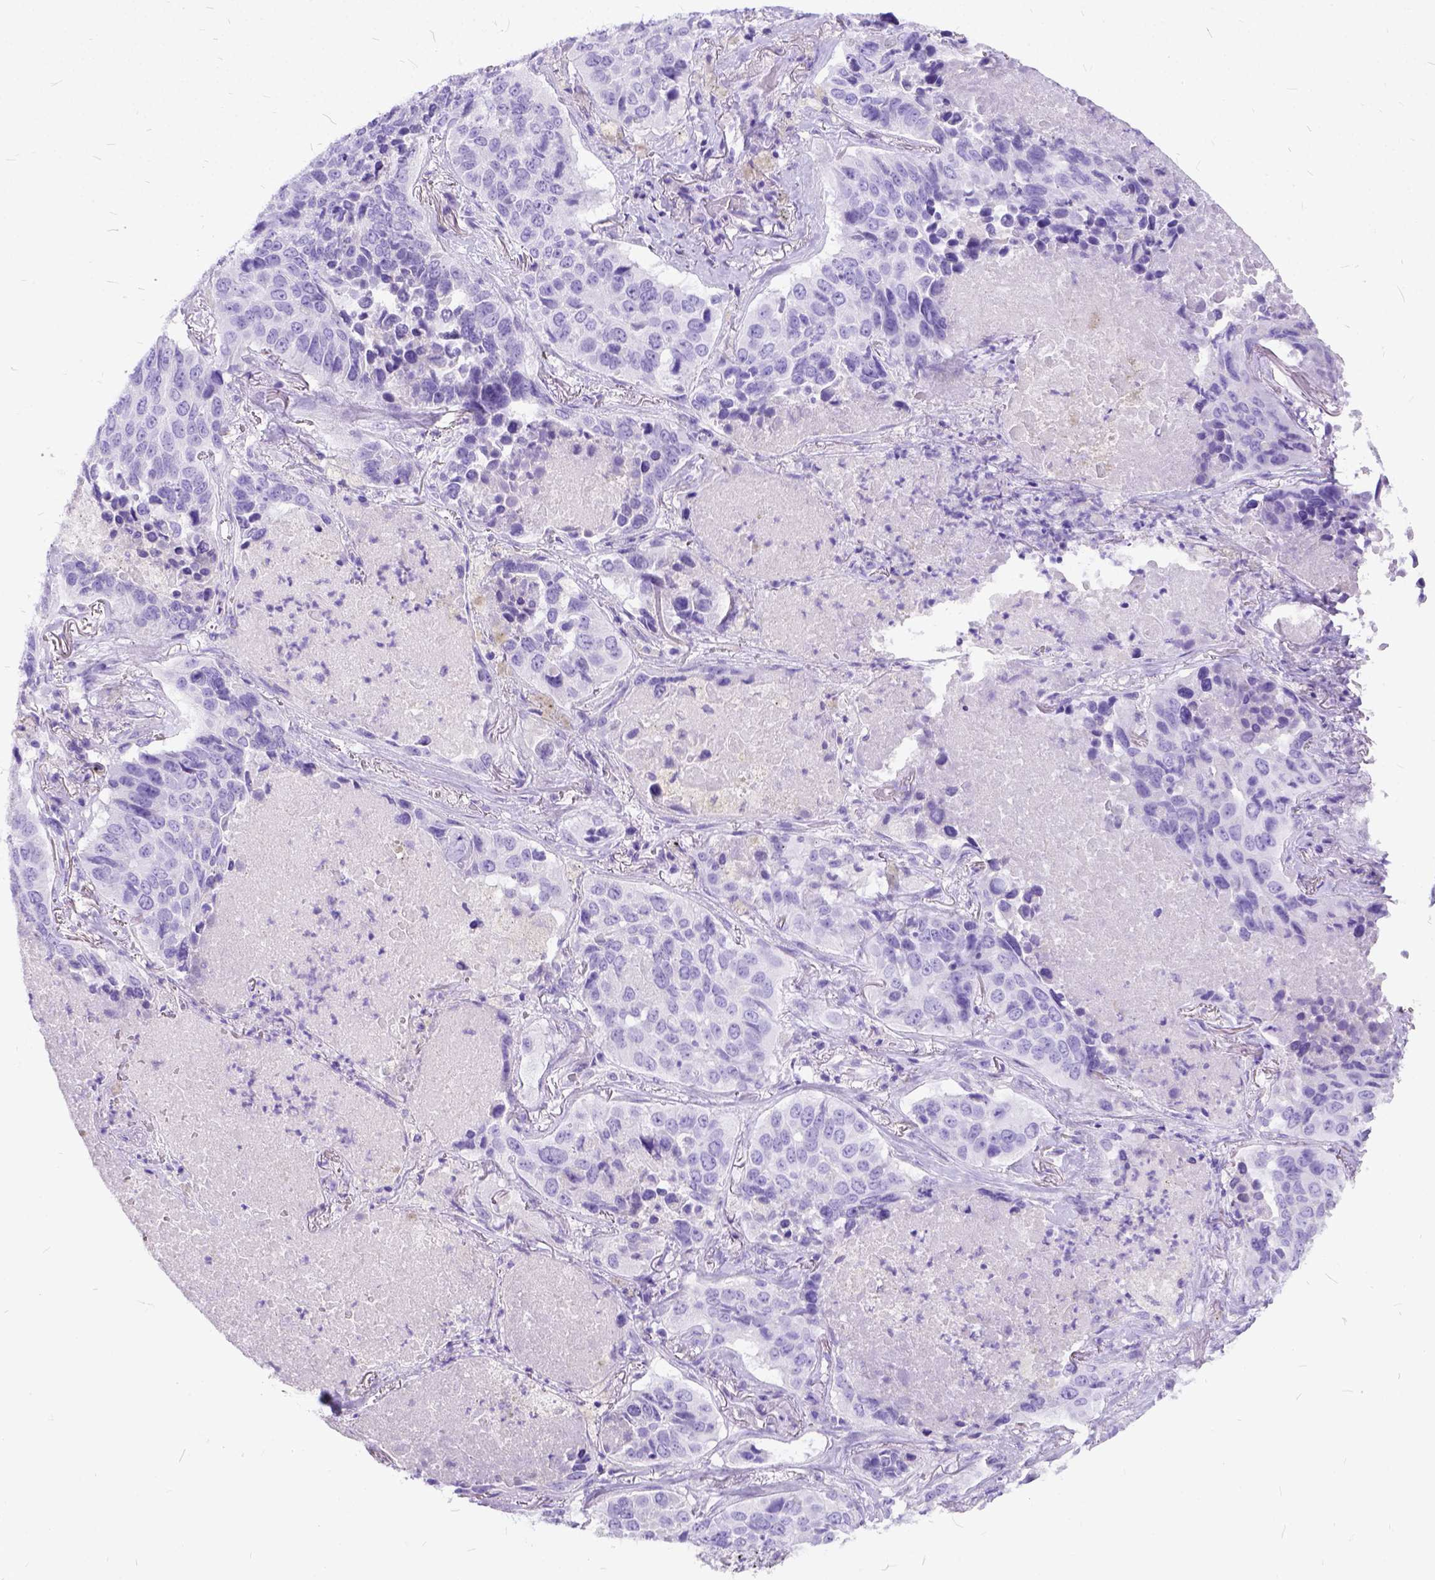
{"staining": {"intensity": "negative", "quantity": "none", "location": "none"}, "tissue": "lung cancer", "cell_type": "Tumor cells", "image_type": "cancer", "snomed": [{"axis": "morphology", "description": "Normal tissue, NOS"}, {"axis": "morphology", "description": "Squamous cell carcinoma, NOS"}, {"axis": "topography", "description": "Bronchus"}, {"axis": "topography", "description": "Lung"}], "caption": "A photomicrograph of human squamous cell carcinoma (lung) is negative for staining in tumor cells.", "gene": "C1QTNF3", "patient": {"sex": "male", "age": 64}}